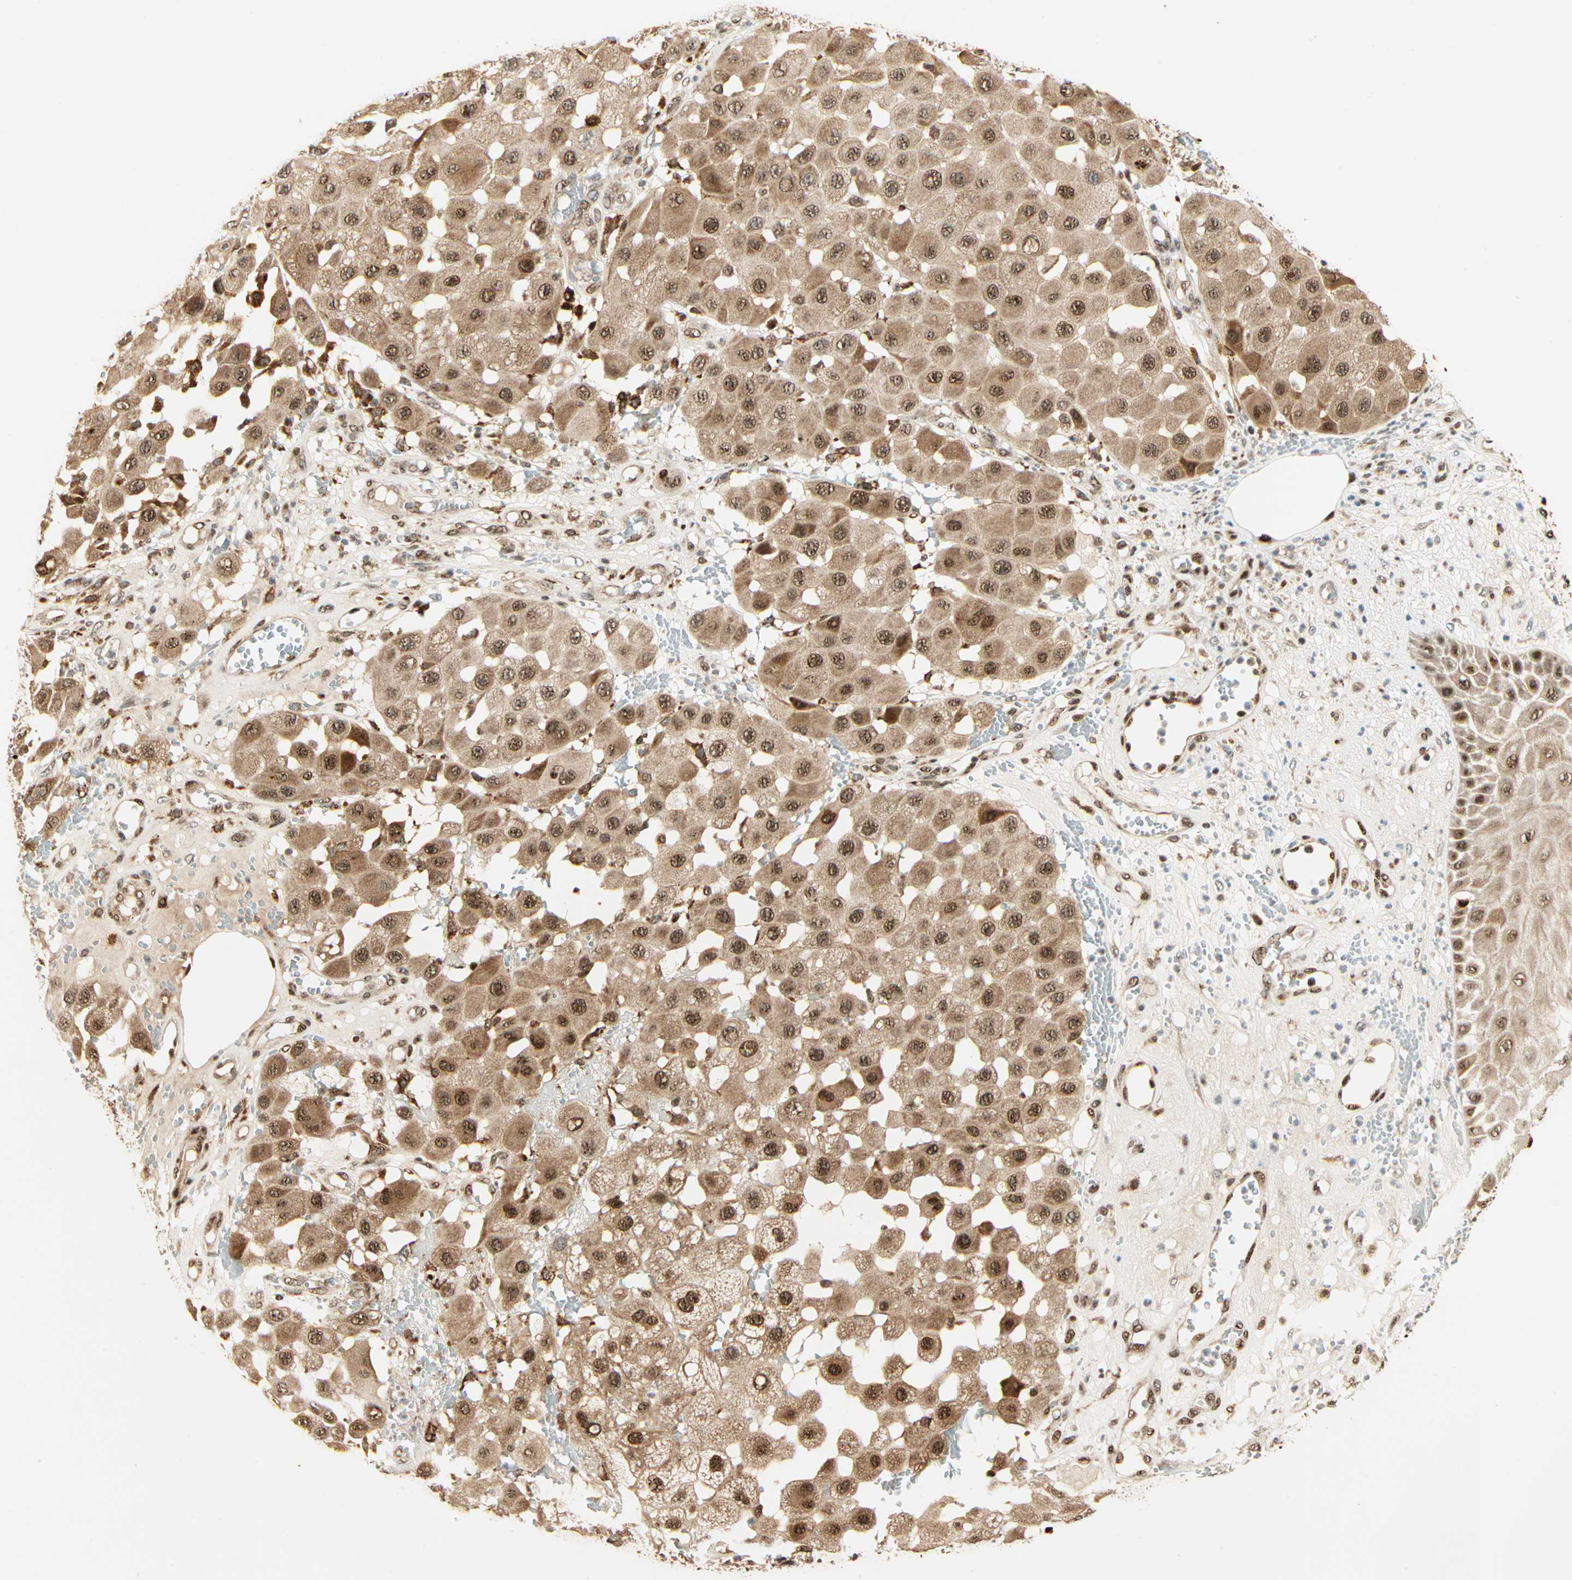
{"staining": {"intensity": "moderate", "quantity": ">75%", "location": "cytoplasmic/membranous,nuclear"}, "tissue": "melanoma", "cell_type": "Tumor cells", "image_type": "cancer", "snomed": [{"axis": "morphology", "description": "Malignant melanoma, NOS"}, {"axis": "topography", "description": "Skin"}], "caption": "Immunohistochemical staining of human malignant melanoma exhibits moderate cytoplasmic/membranous and nuclear protein expression in about >75% of tumor cells.", "gene": "PNPLA6", "patient": {"sex": "female", "age": 81}}